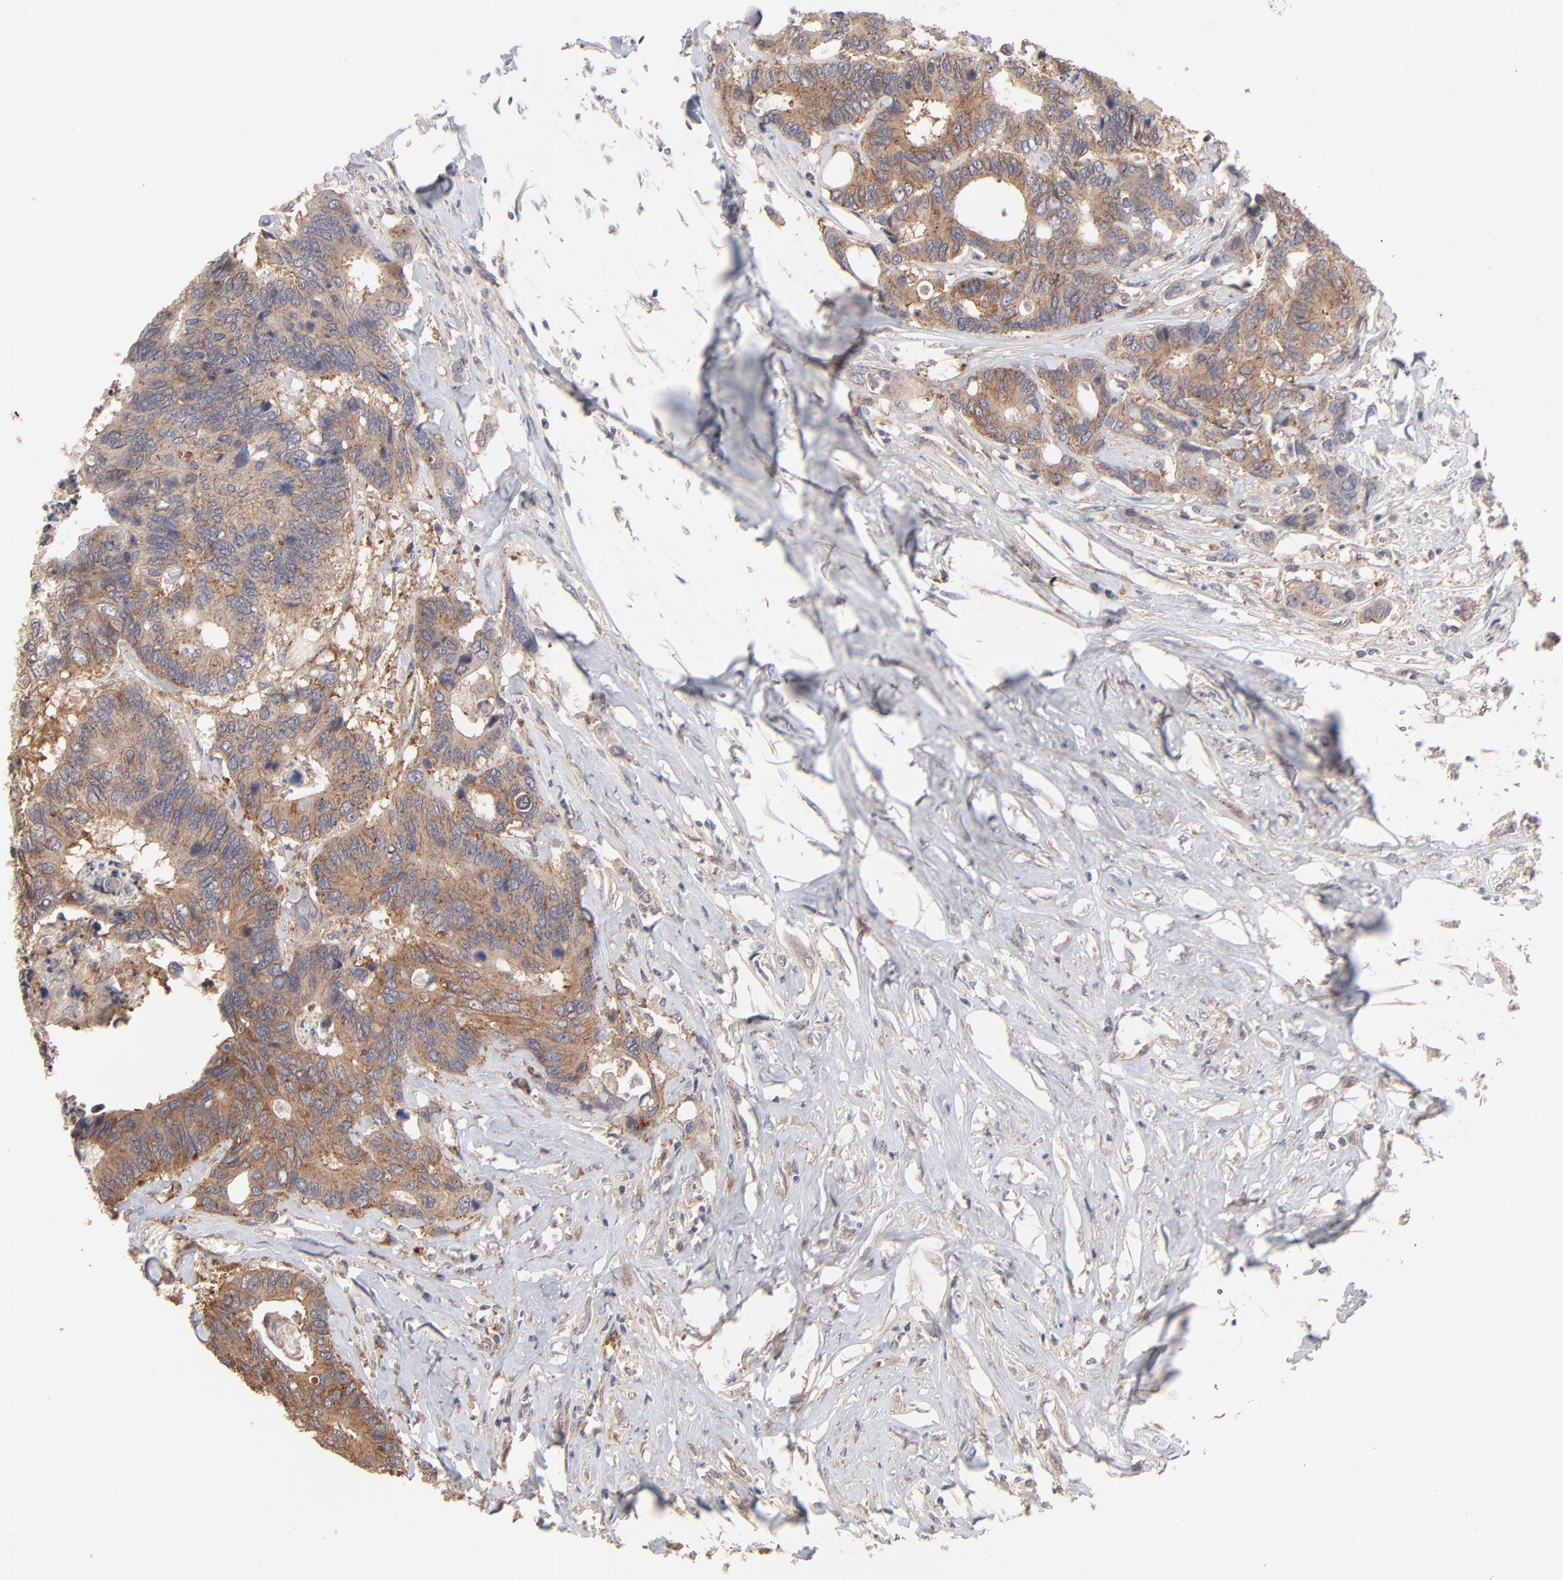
{"staining": {"intensity": "moderate", "quantity": ">75%", "location": "cytoplasmic/membranous"}, "tissue": "colorectal cancer", "cell_type": "Tumor cells", "image_type": "cancer", "snomed": [{"axis": "morphology", "description": "Adenocarcinoma, NOS"}, {"axis": "topography", "description": "Rectum"}], "caption": "This histopathology image demonstrates immunohistochemistry (IHC) staining of human colorectal cancer (adenocarcinoma), with medium moderate cytoplasmic/membranous positivity in approximately >75% of tumor cells.", "gene": "IVNS1ABP", "patient": {"sex": "male", "age": 55}}